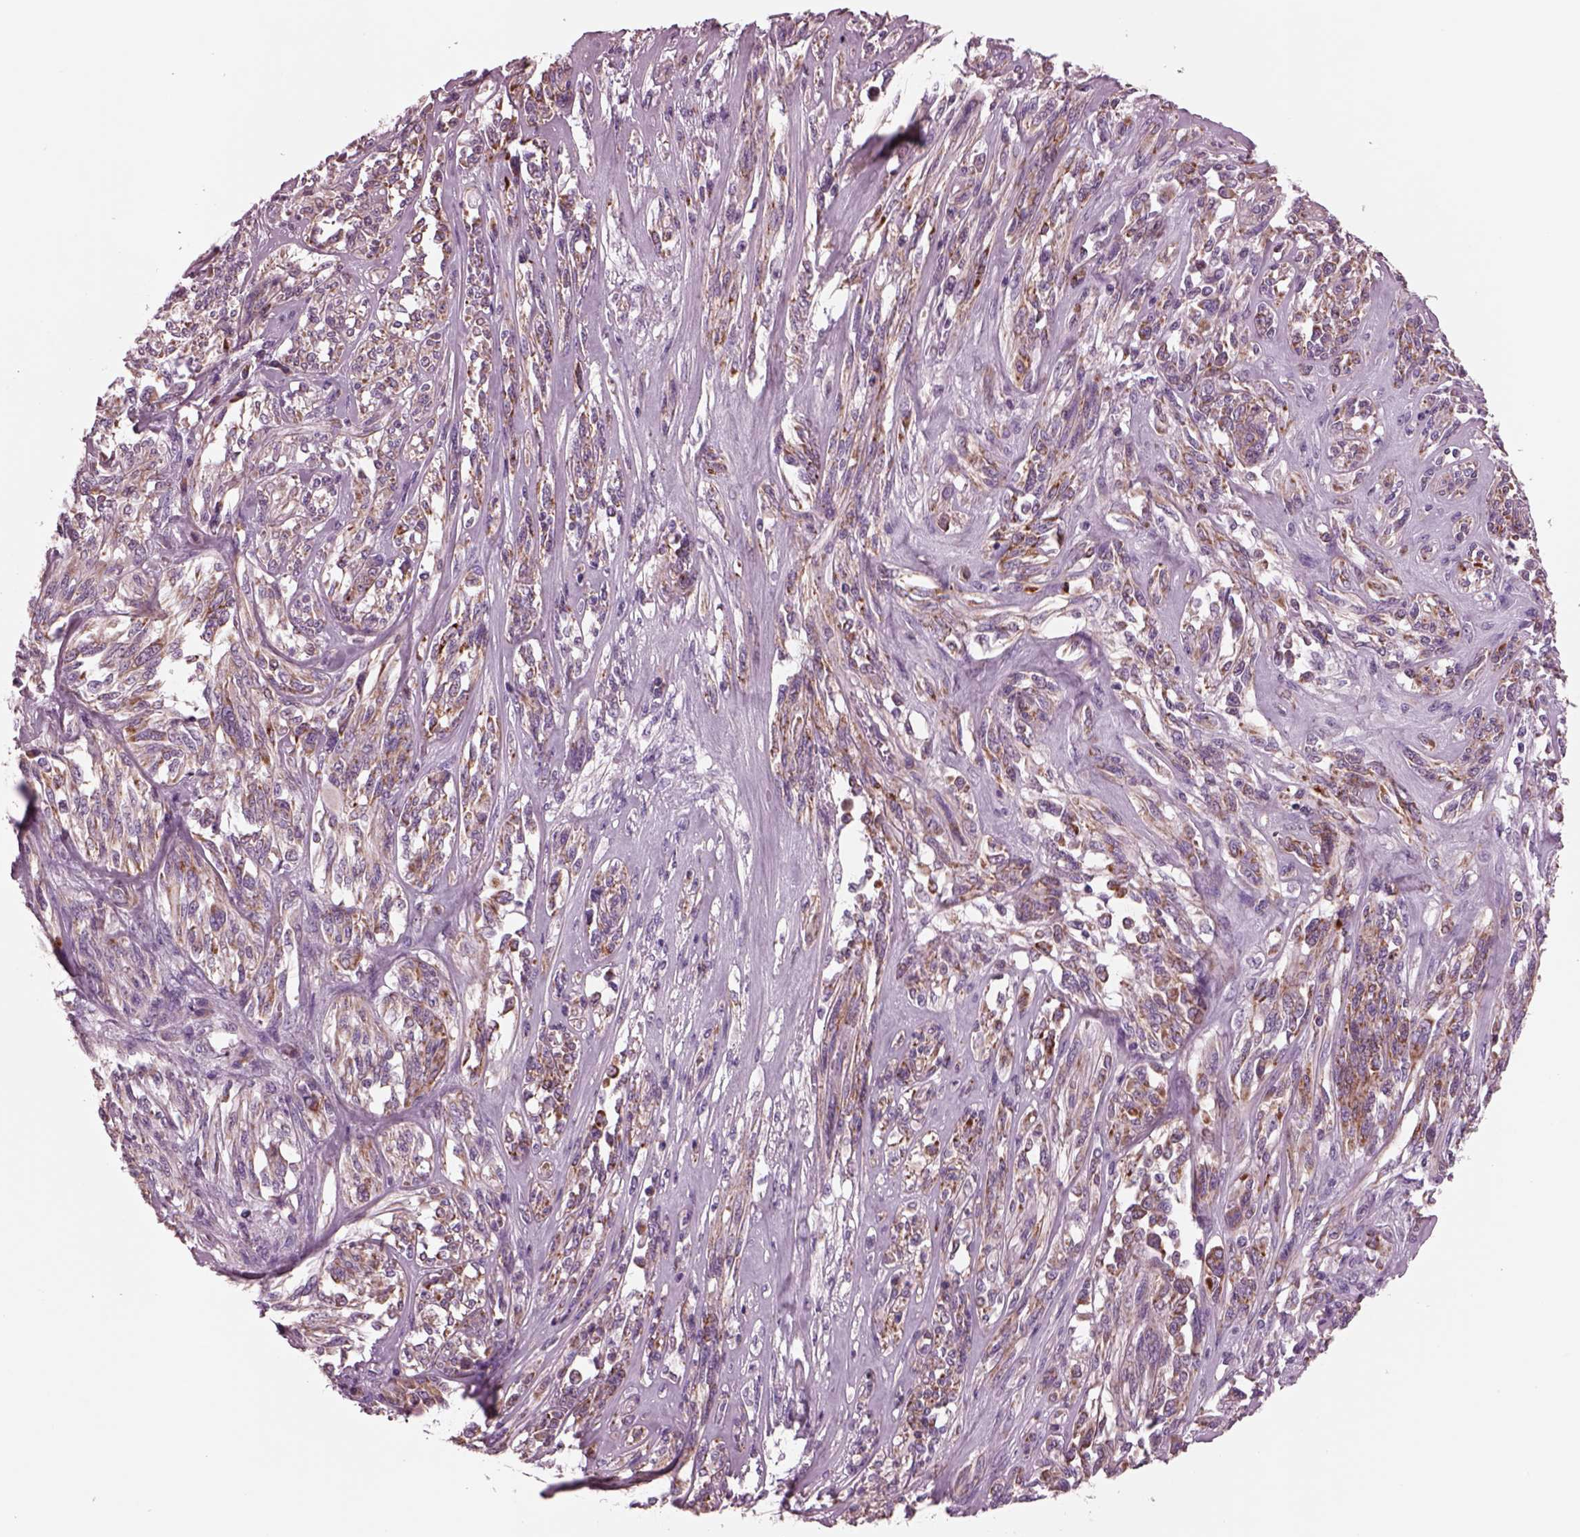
{"staining": {"intensity": "moderate", "quantity": "<25%", "location": "cytoplasmic/membranous"}, "tissue": "melanoma", "cell_type": "Tumor cells", "image_type": "cancer", "snomed": [{"axis": "morphology", "description": "Malignant melanoma, NOS"}, {"axis": "topography", "description": "Skin"}], "caption": "Malignant melanoma stained with a protein marker demonstrates moderate staining in tumor cells.", "gene": "AP4M1", "patient": {"sex": "female", "age": 91}}